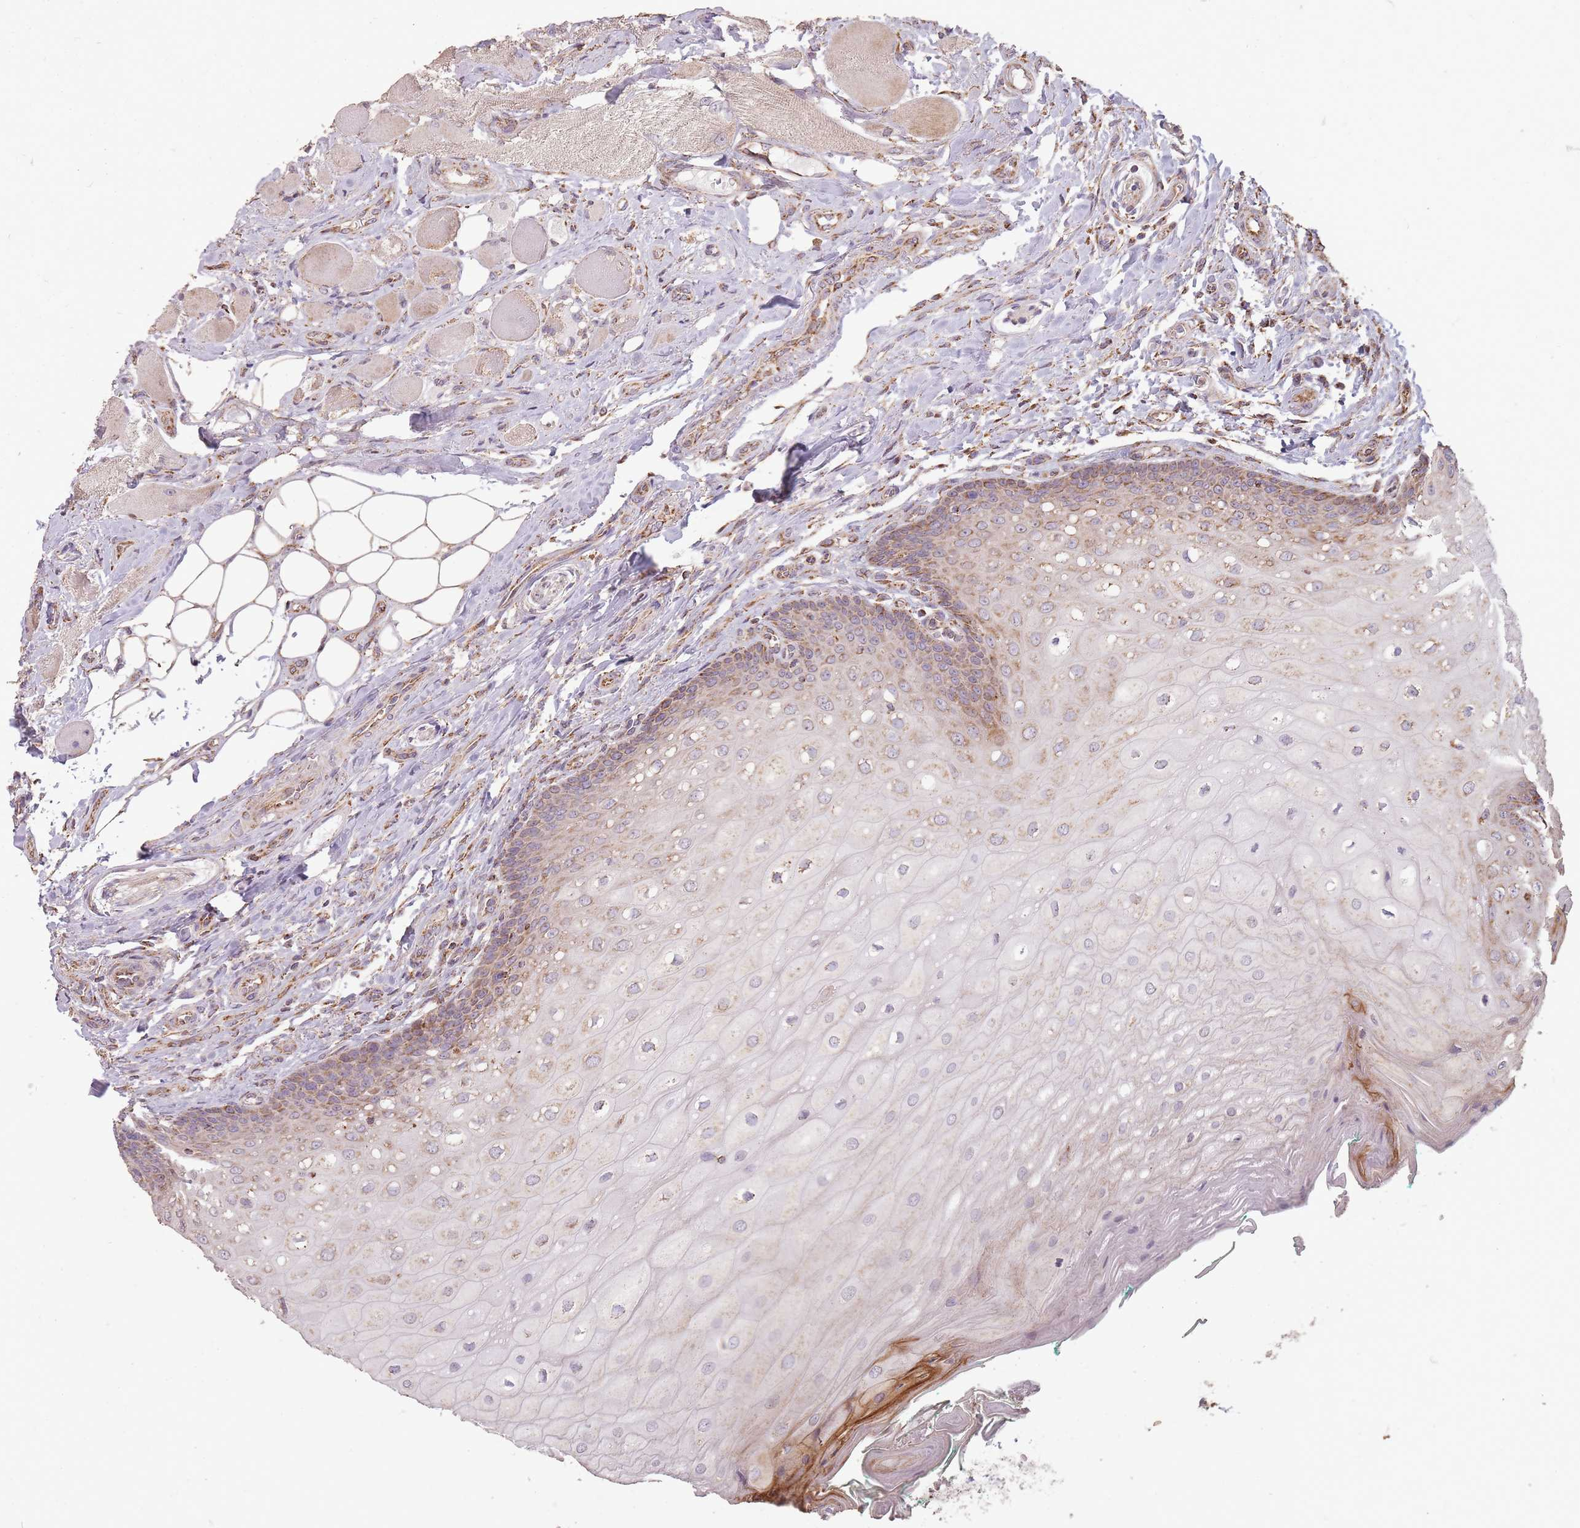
{"staining": {"intensity": "moderate", "quantity": "25%-75%", "location": "cytoplasmic/membranous"}, "tissue": "oral mucosa", "cell_type": "Squamous epithelial cells", "image_type": "normal", "snomed": [{"axis": "morphology", "description": "Normal tissue, NOS"}, {"axis": "morphology", "description": "Squamous cell carcinoma, NOS"}, {"axis": "topography", "description": "Oral tissue"}, {"axis": "topography", "description": "Tounge, NOS"}, {"axis": "topography", "description": "Head-Neck"}], "caption": "This image demonstrates IHC staining of benign oral mucosa, with medium moderate cytoplasmic/membranous expression in approximately 25%-75% of squamous epithelial cells.", "gene": "CNOT8", "patient": {"sex": "male", "age": 79}}